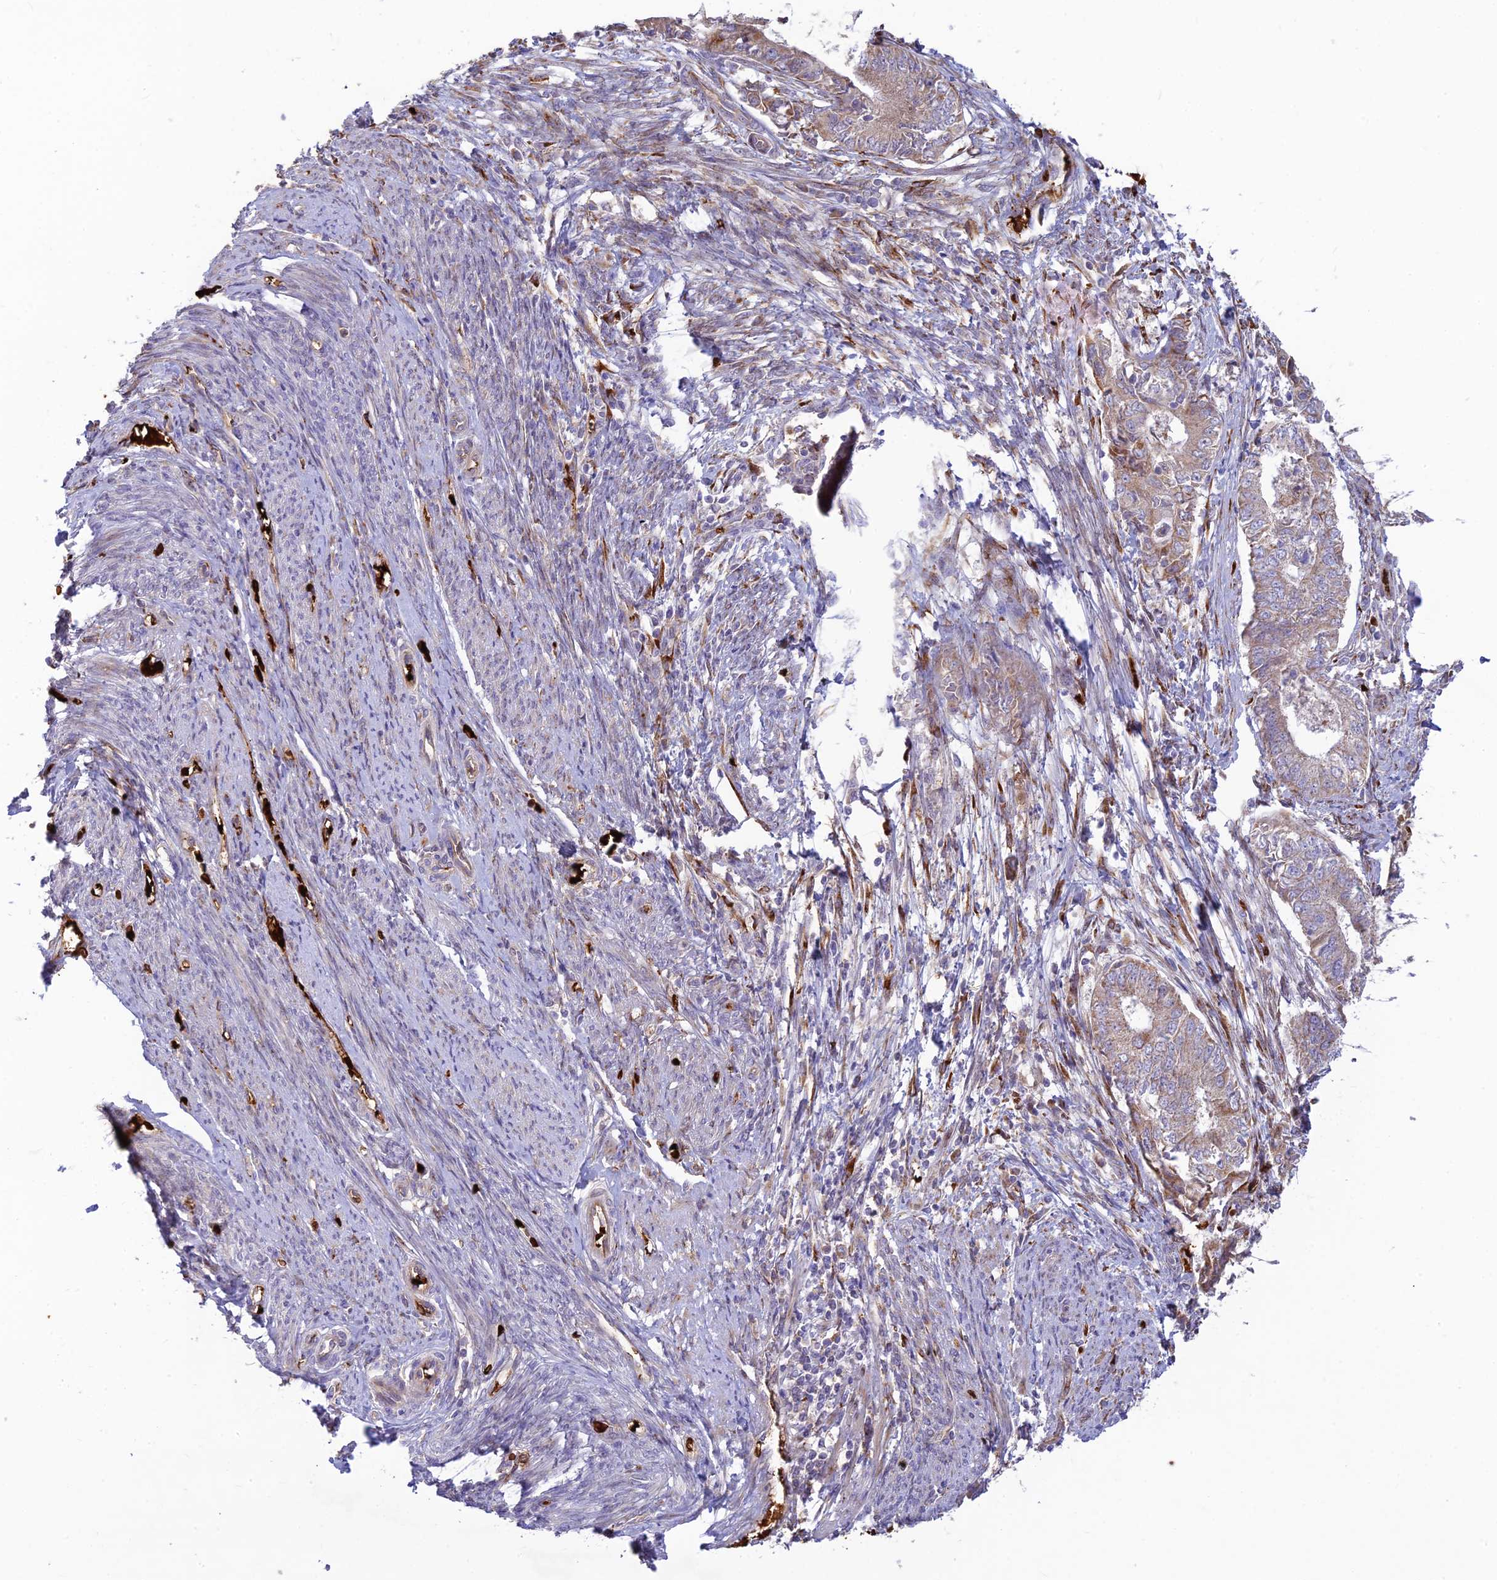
{"staining": {"intensity": "weak", "quantity": "<25%", "location": "cytoplasmic/membranous"}, "tissue": "endometrial cancer", "cell_type": "Tumor cells", "image_type": "cancer", "snomed": [{"axis": "morphology", "description": "Adenocarcinoma, NOS"}, {"axis": "topography", "description": "Endometrium"}], "caption": "Adenocarcinoma (endometrial) was stained to show a protein in brown. There is no significant expression in tumor cells.", "gene": "UFSP2", "patient": {"sex": "female", "age": 62}}